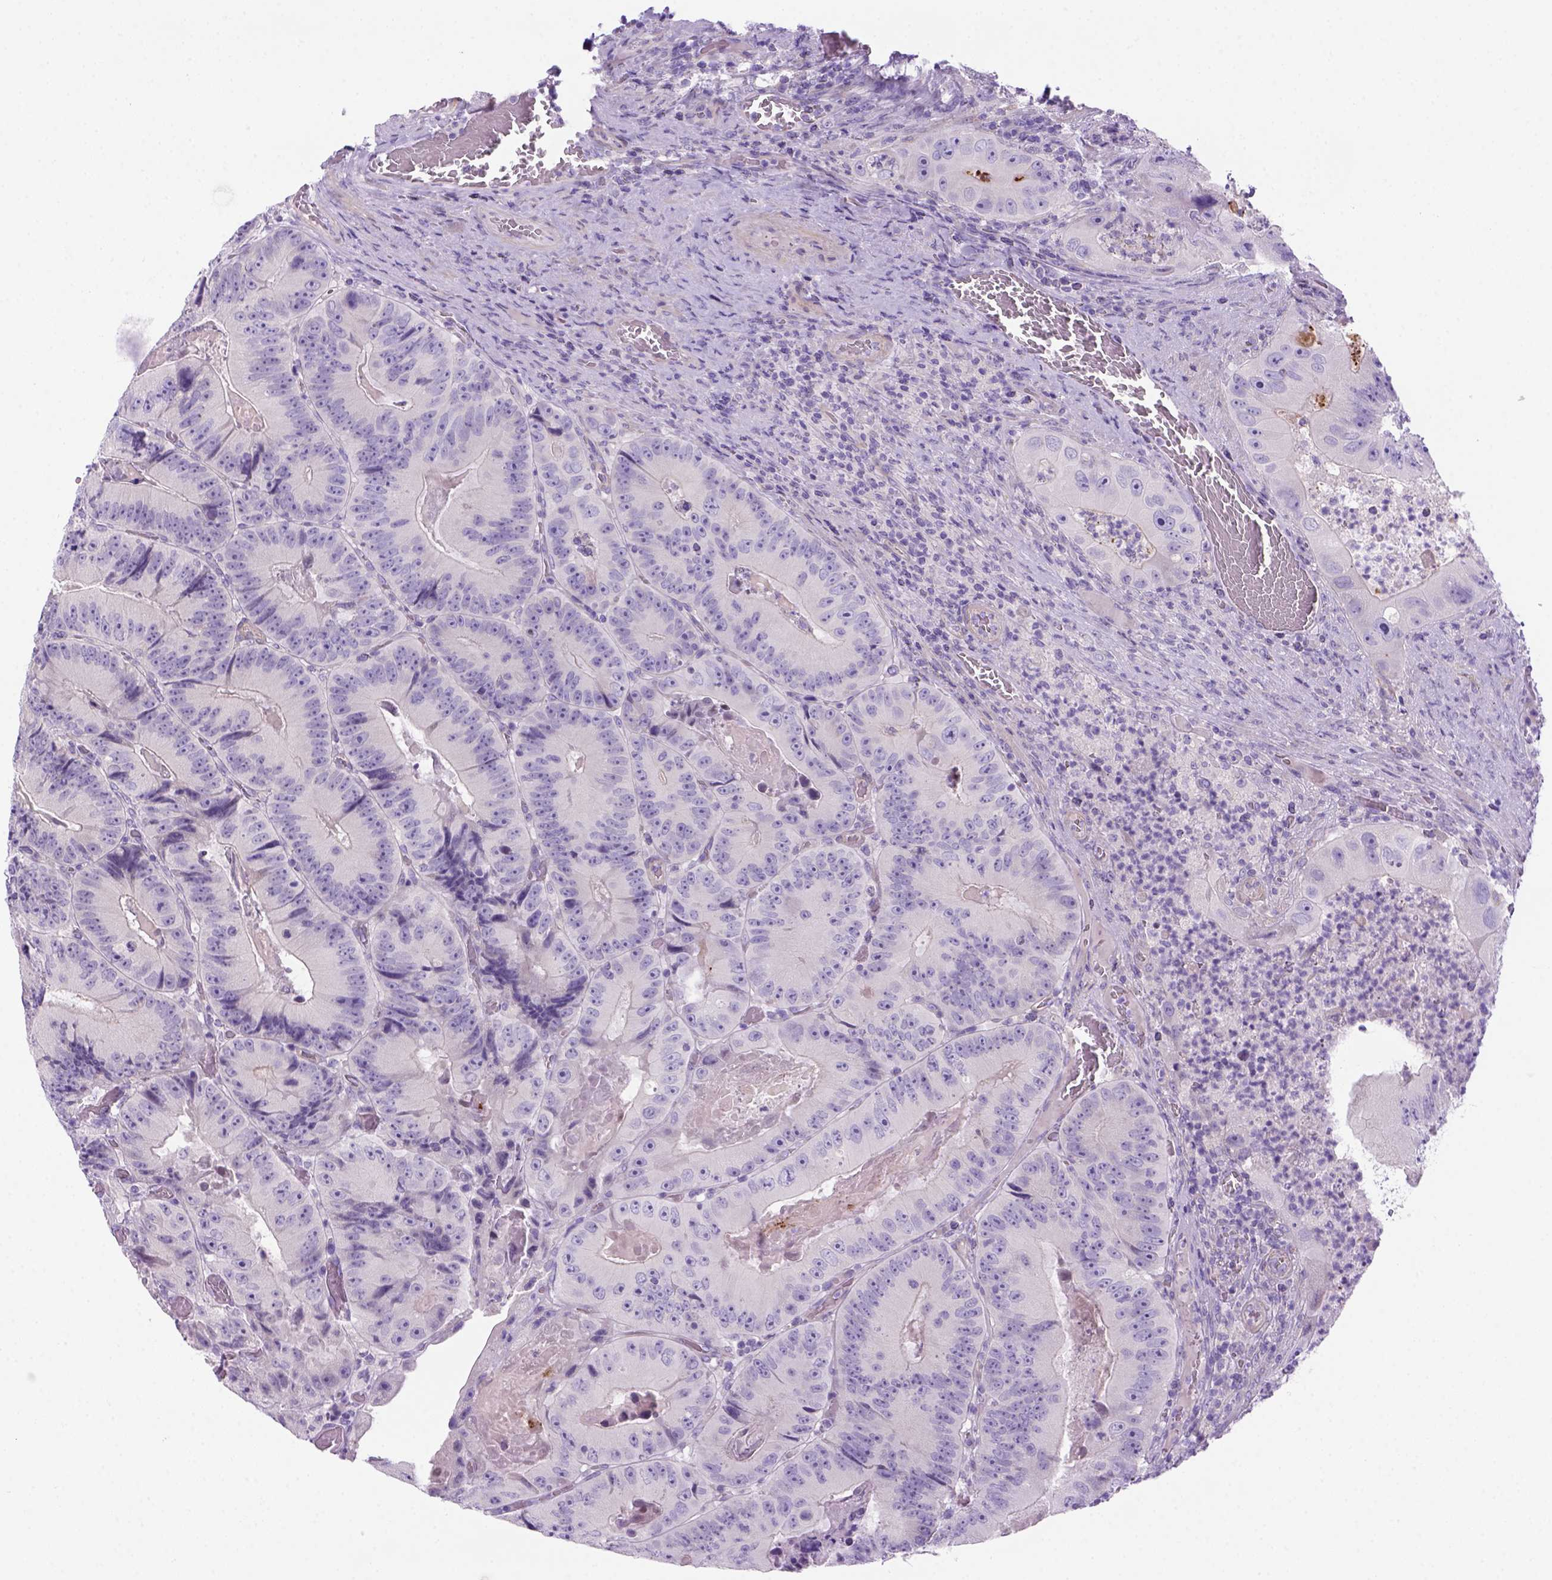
{"staining": {"intensity": "negative", "quantity": "none", "location": "none"}, "tissue": "colorectal cancer", "cell_type": "Tumor cells", "image_type": "cancer", "snomed": [{"axis": "morphology", "description": "Adenocarcinoma, NOS"}, {"axis": "topography", "description": "Colon"}], "caption": "Colorectal cancer was stained to show a protein in brown. There is no significant expression in tumor cells.", "gene": "DNAH11", "patient": {"sex": "female", "age": 86}}